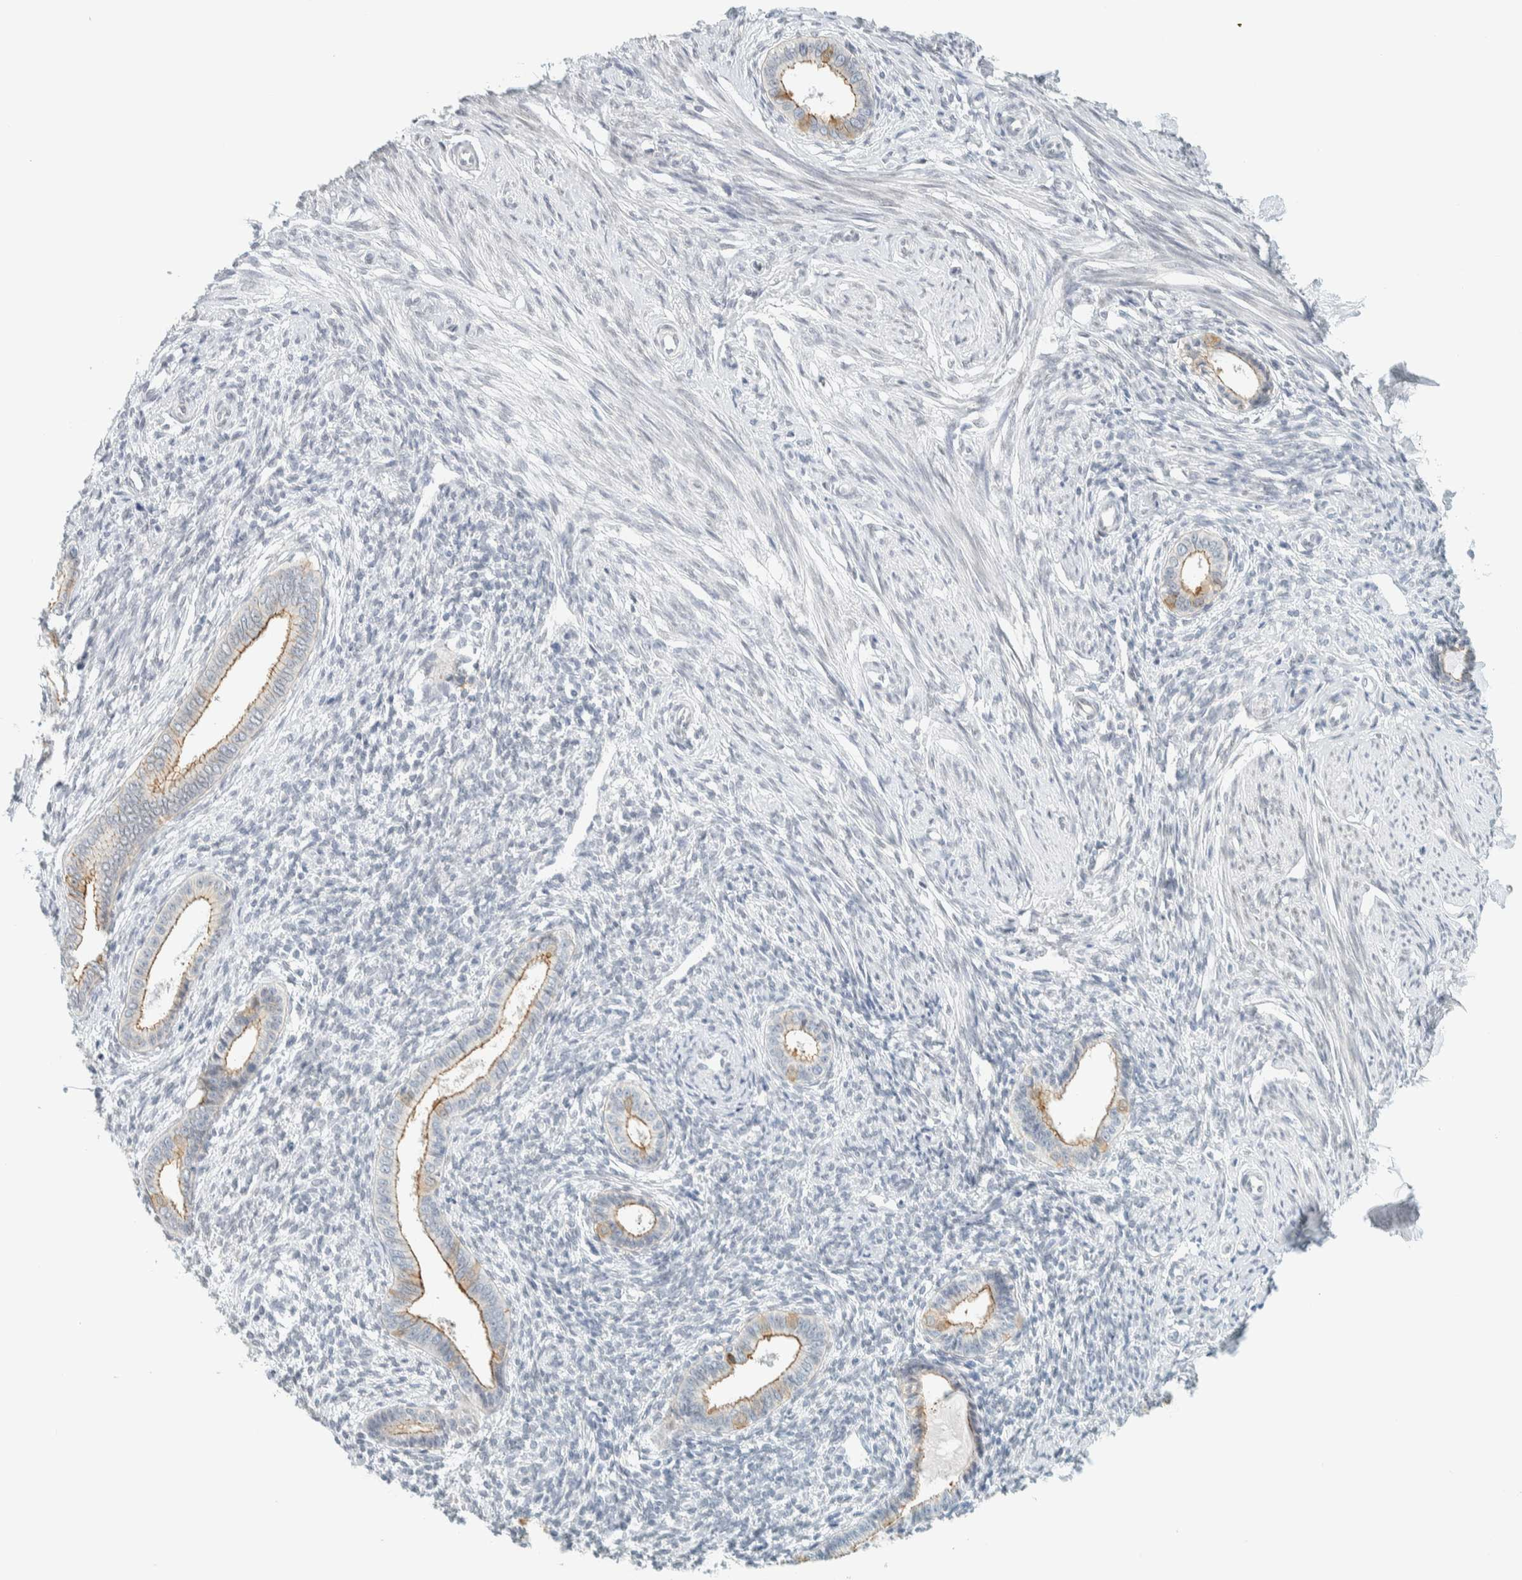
{"staining": {"intensity": "negative", "quantity": "none", "location": "none"}, "tissue": "endometrium", "cell_type": "Cells in endometrial stroma", "image_type": "normal", "snomed": [{"axis": "morphology", "description": "Normal tissue, NOS"}, {"axis": "topography", "description": "Endometrium"}], "caption": "Histopathology image shows no significant protein staining in cells in endometrial stroma of unremarkable endometrium. The staining is performed using DAB brown chromogen with nuclei counter-stained in using hematoxylin.", "gene": "C1QTNF12", "patient": {"sex": "female", "age": 56}}